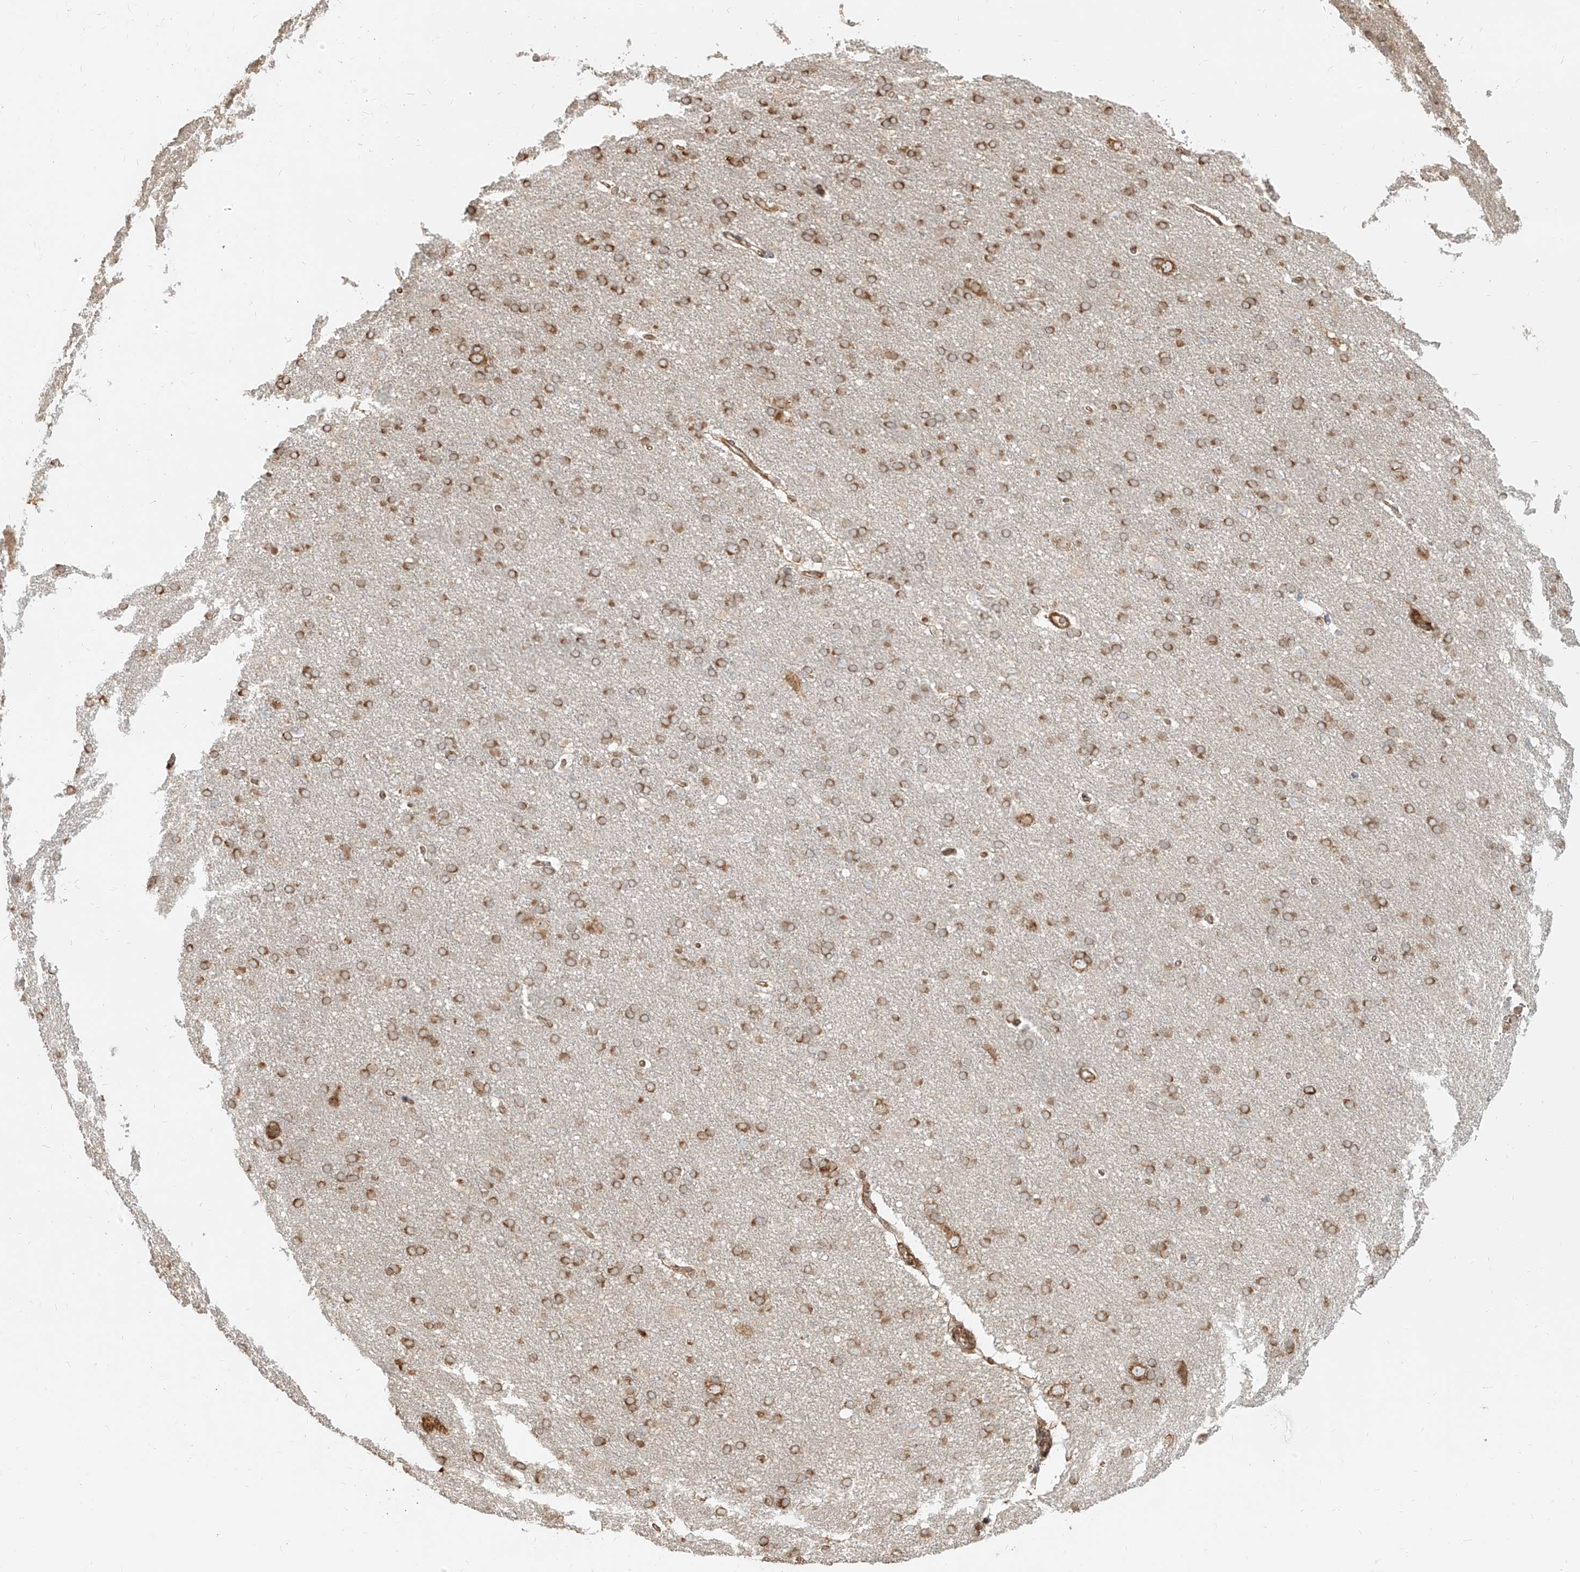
{"staining": {"intensity": "moderate", "quantity": ">75%", "location": "cytoplasmic/membranous"}, "tissue": "cerebral cortex", "cell_type": "Endothelial cells", "image_type": "normal", "snomed": [{"axis": "morphology", "description": "Normal tissue, NOS"}, {"axis": "topography", "description": "Cerebral cortex"}], "caption": "Endothelial cells exhibit medium levels of moderate cytoplasmic/membranous expression in approximately >75% of cells in normal human cerebral cortex.", "gene": "UBE2K", "patient": {"sex": "male", "age": 62}}